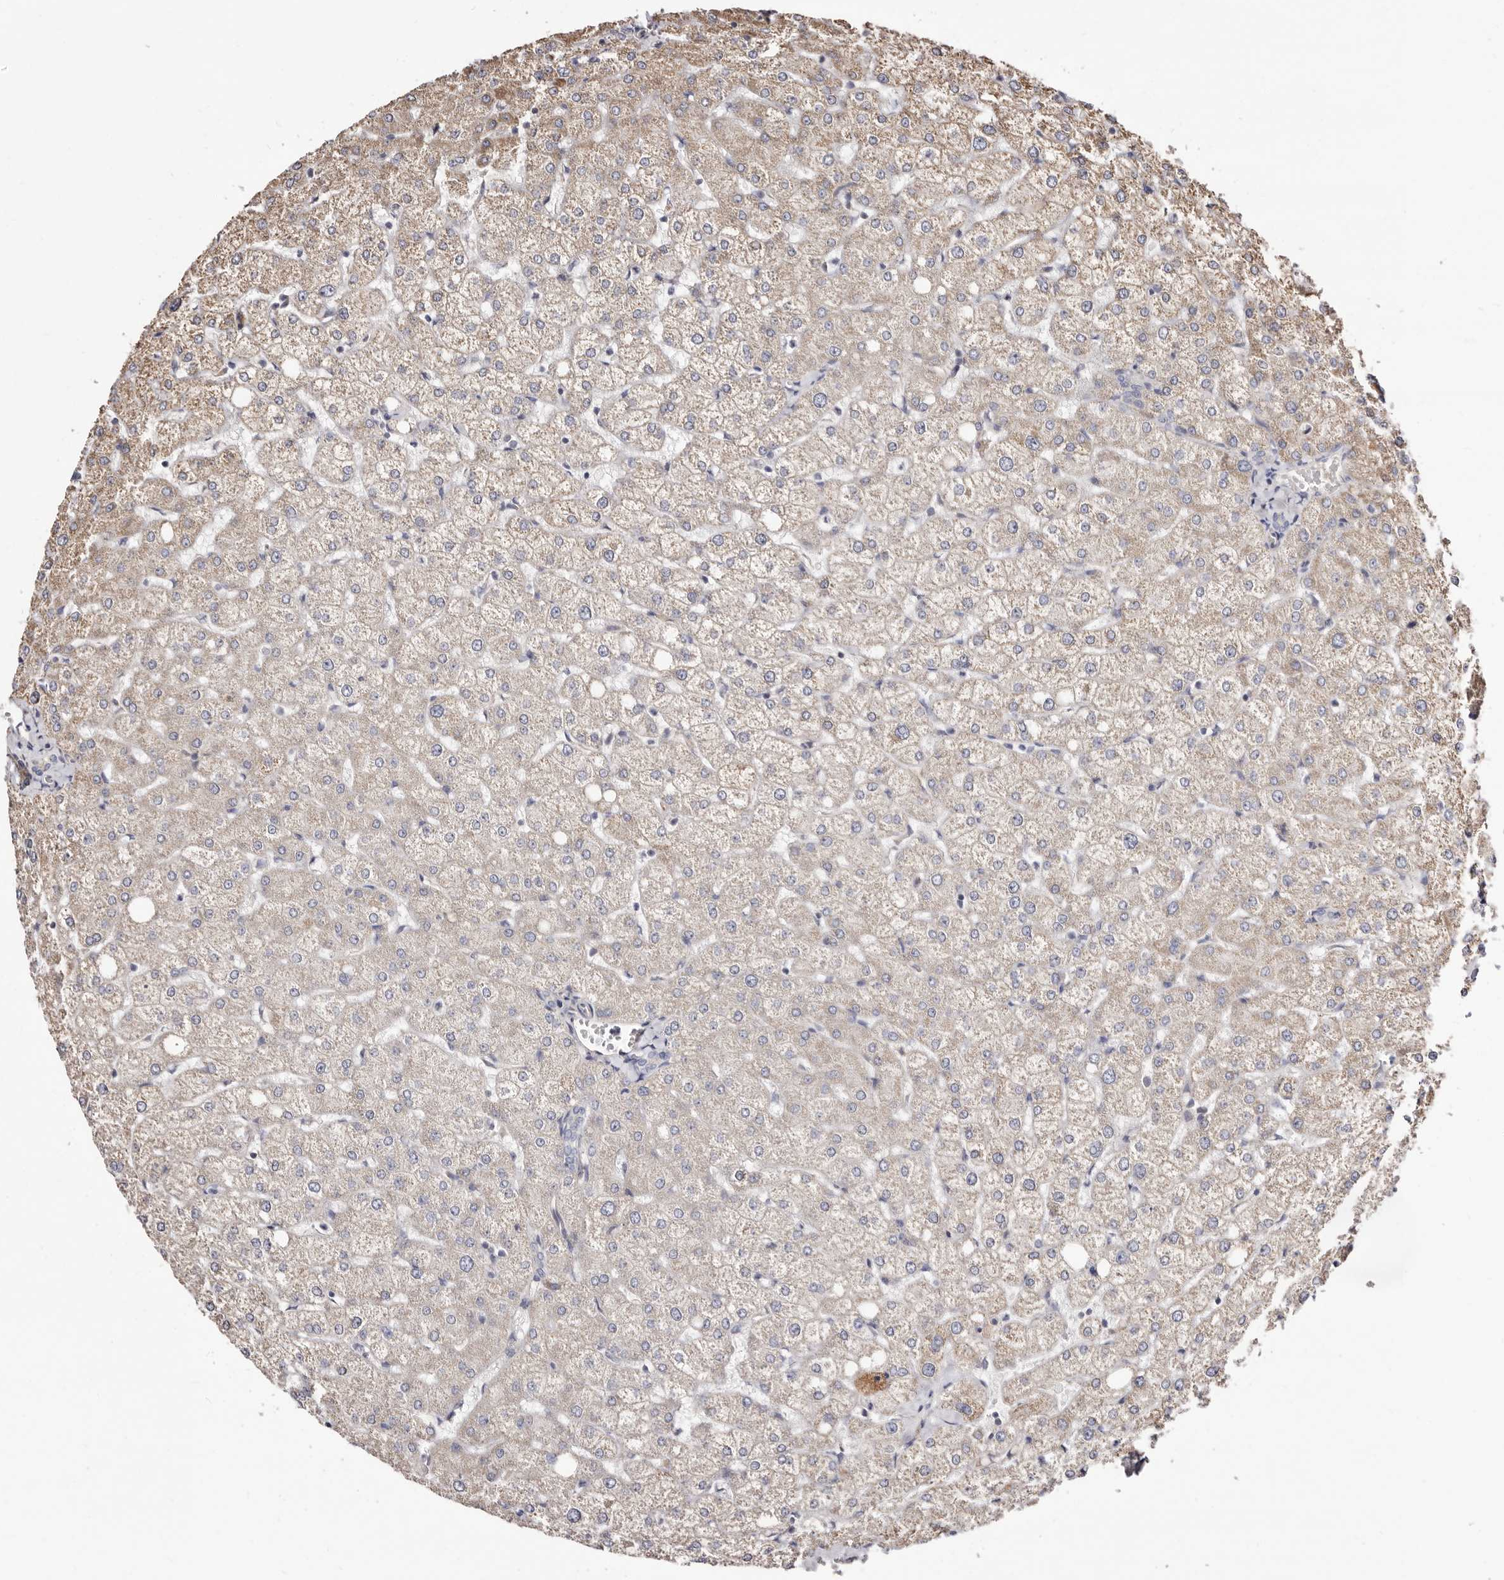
{"staining": {"intensity": "negative", "quantity": "none", "location": "none"}, "tissue": "liver", "cell_type": "Cholangiocytes", "image_type": "normal", "snomed": [{"axis": "morphology", "description": "Normal tissue, NOS"}, {"axis": "topography", "description": "Liver"}], "caption": "Immunohistochemistry micrograph of normal liver stained for a protein (brown), which demonstrates no staining in cholangiocytes.", "gene": "LUZP1", "patient": {"sex": "female", "age": 54}}